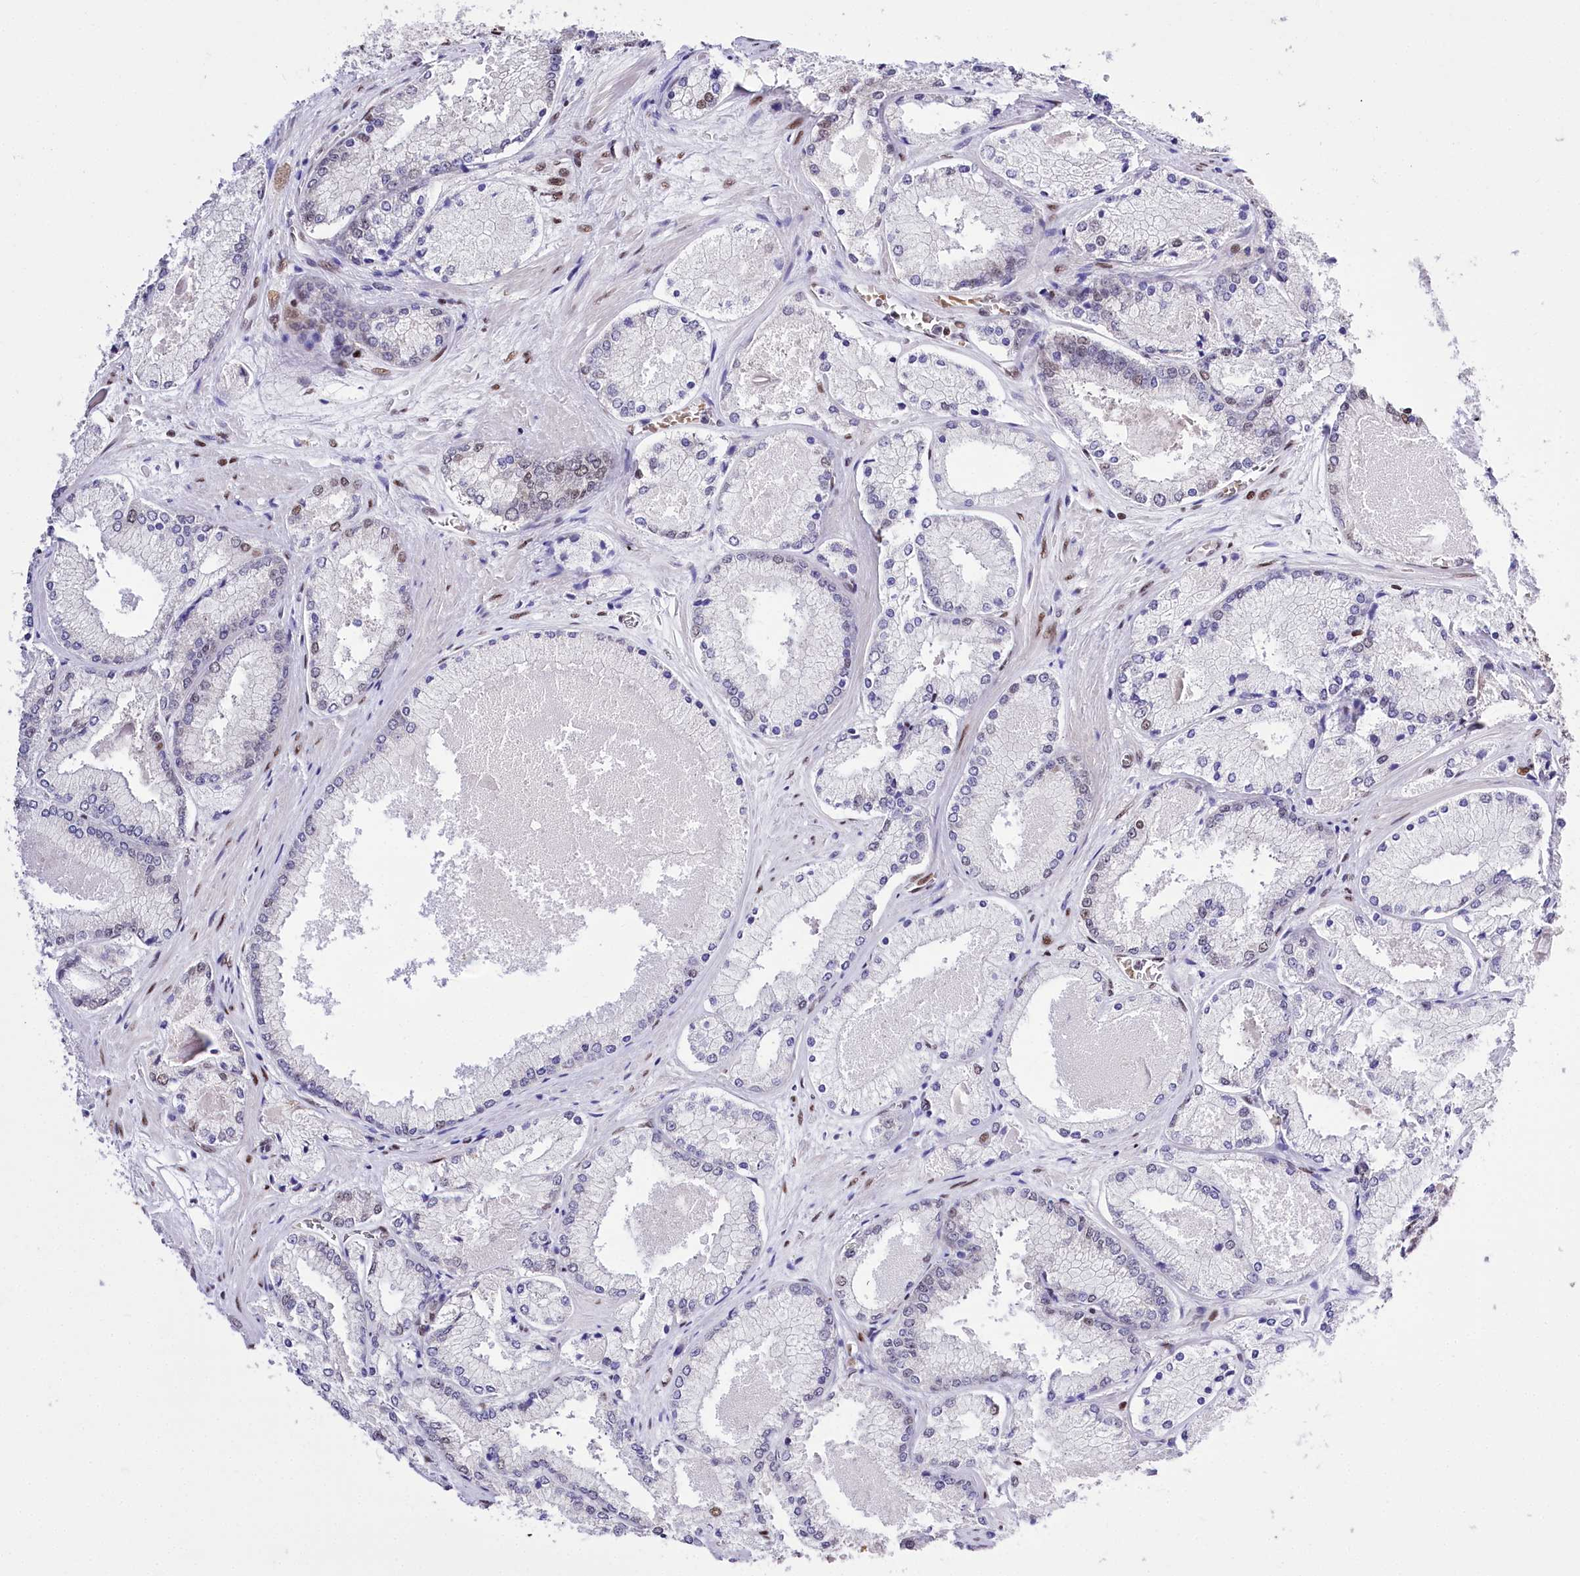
{"staining": {"intensity": "weak", "quantity": "<25%", "location": "nuclear"}, "tissue": "prostate cancer", "cell_type": "Tumor cells", "image_type": "cancer", "snomed": [{"axis": "morphology", "description": "Adenocarcinoma, Low grade"}, {"axis": "topography", "description": "Prostate"}], "caption": "Immunohistochemistry photomicrograph of neoplastic tissue: human prostate cancer (adenocarcinoma (low-grade)) stained with DAB (3,3'-diaminobenzidine) demonstrates no significant protein positivity in tumor cells. (Stains: DAB (3,3'-diaminobenzidine) IHC with hematoxylin counter stain, Microscopy: brightfield microscopy at high magnification).", "gene": "POU4F3", "patient": {"sex": "male", "age": 74}}